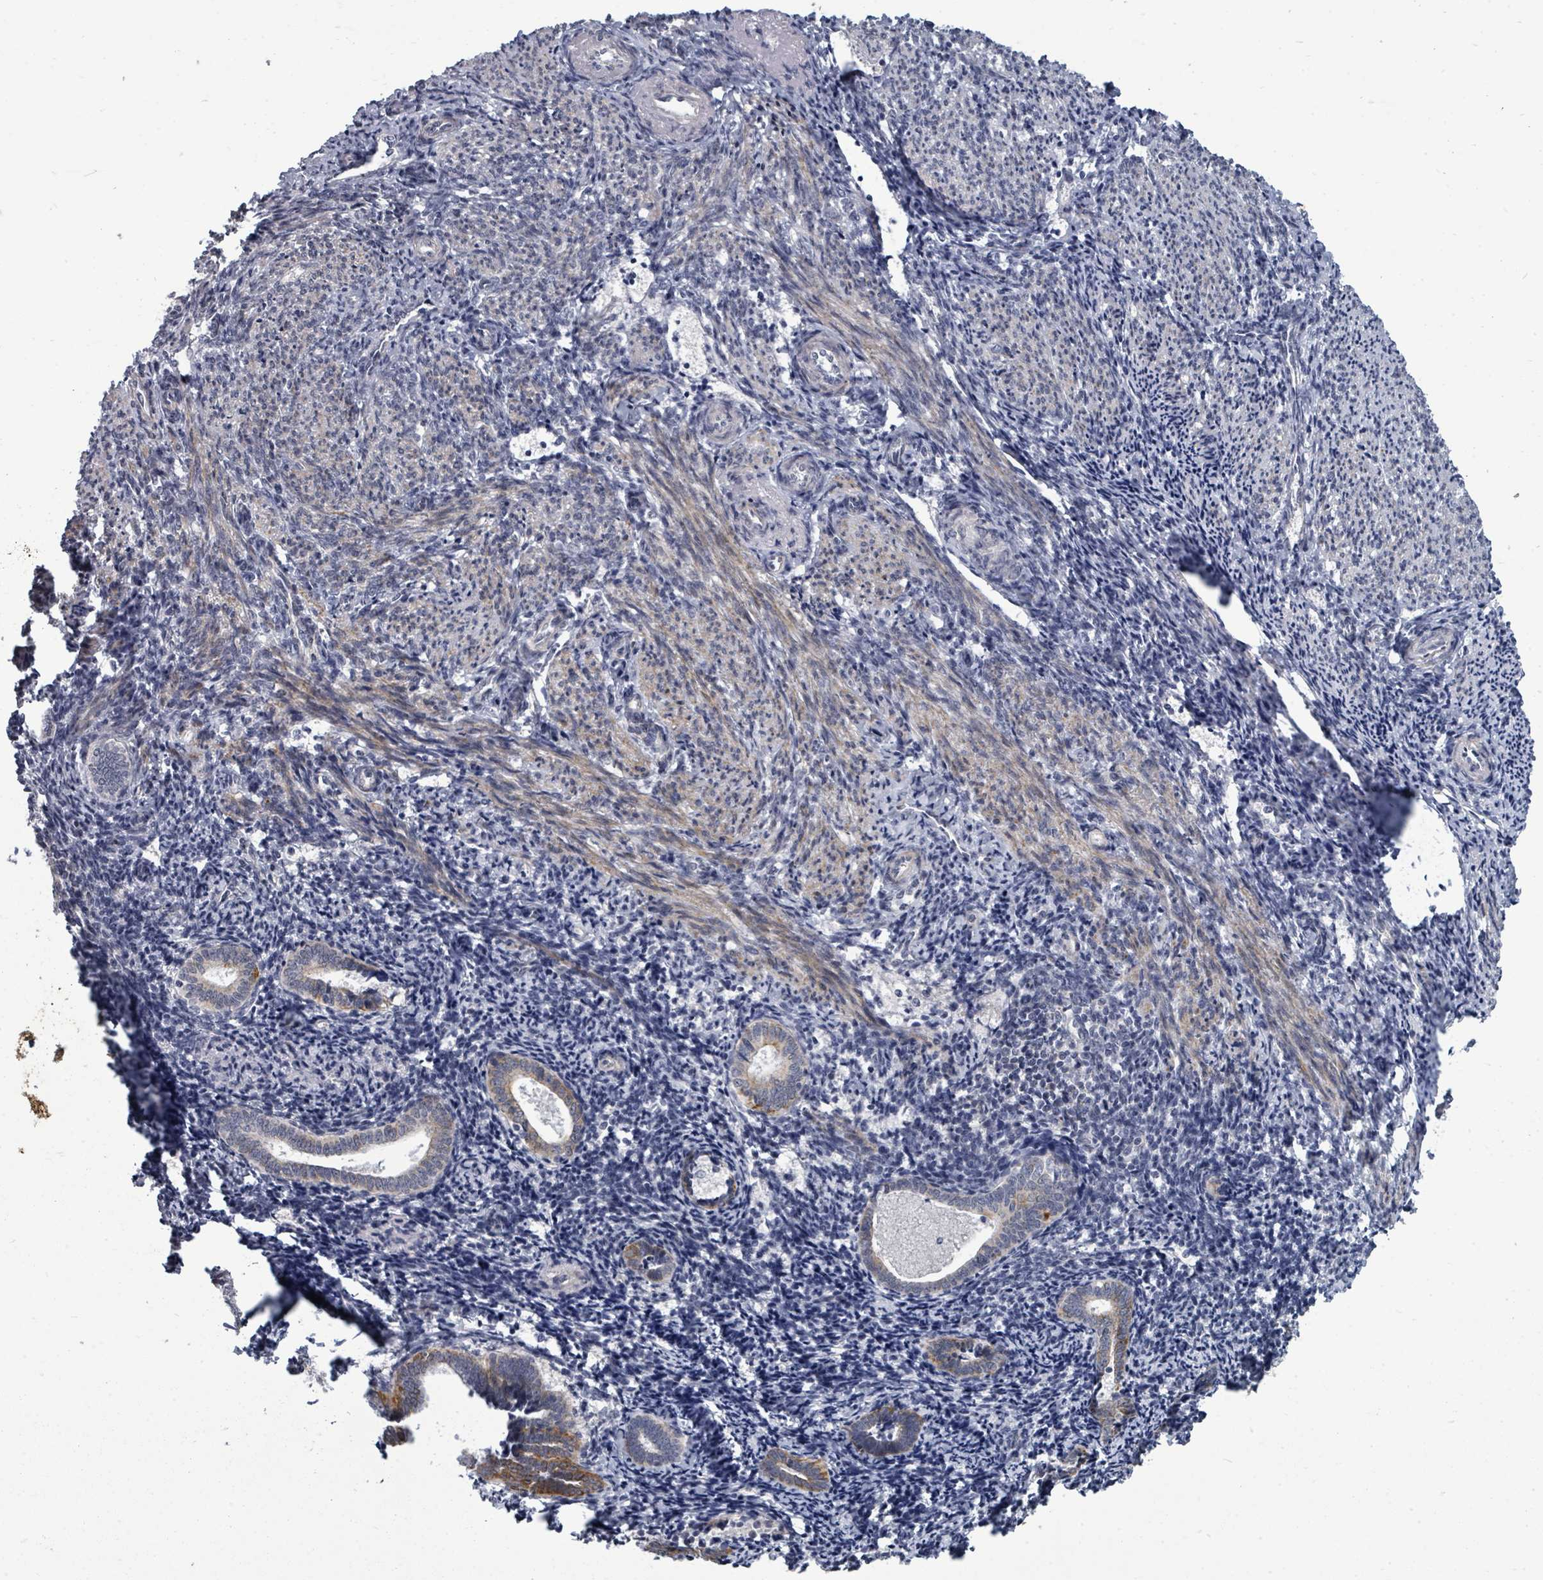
{"staining": {"intensity": "negative", "quantity": "none", "location": "none"}, "tissue": "endometrium", "cell_type": "Cells in endometrial stroma", "image_type": "normal", "snomed": [{"axis": "morphology", "description": "Normal tissue, NOS"}, {"axis": "topography", "description": "Endometrium"}], "caption": "Immunohistochemistry photomicrograph of unremarkable endometrium: human endometrium stained with DAB (3,3'-diaminobenzidine) reveals no significant protein positivity in cells in endometrial stroma.", "gene": "PTPN20", "patient": {"sex": "female", "age": 54}}